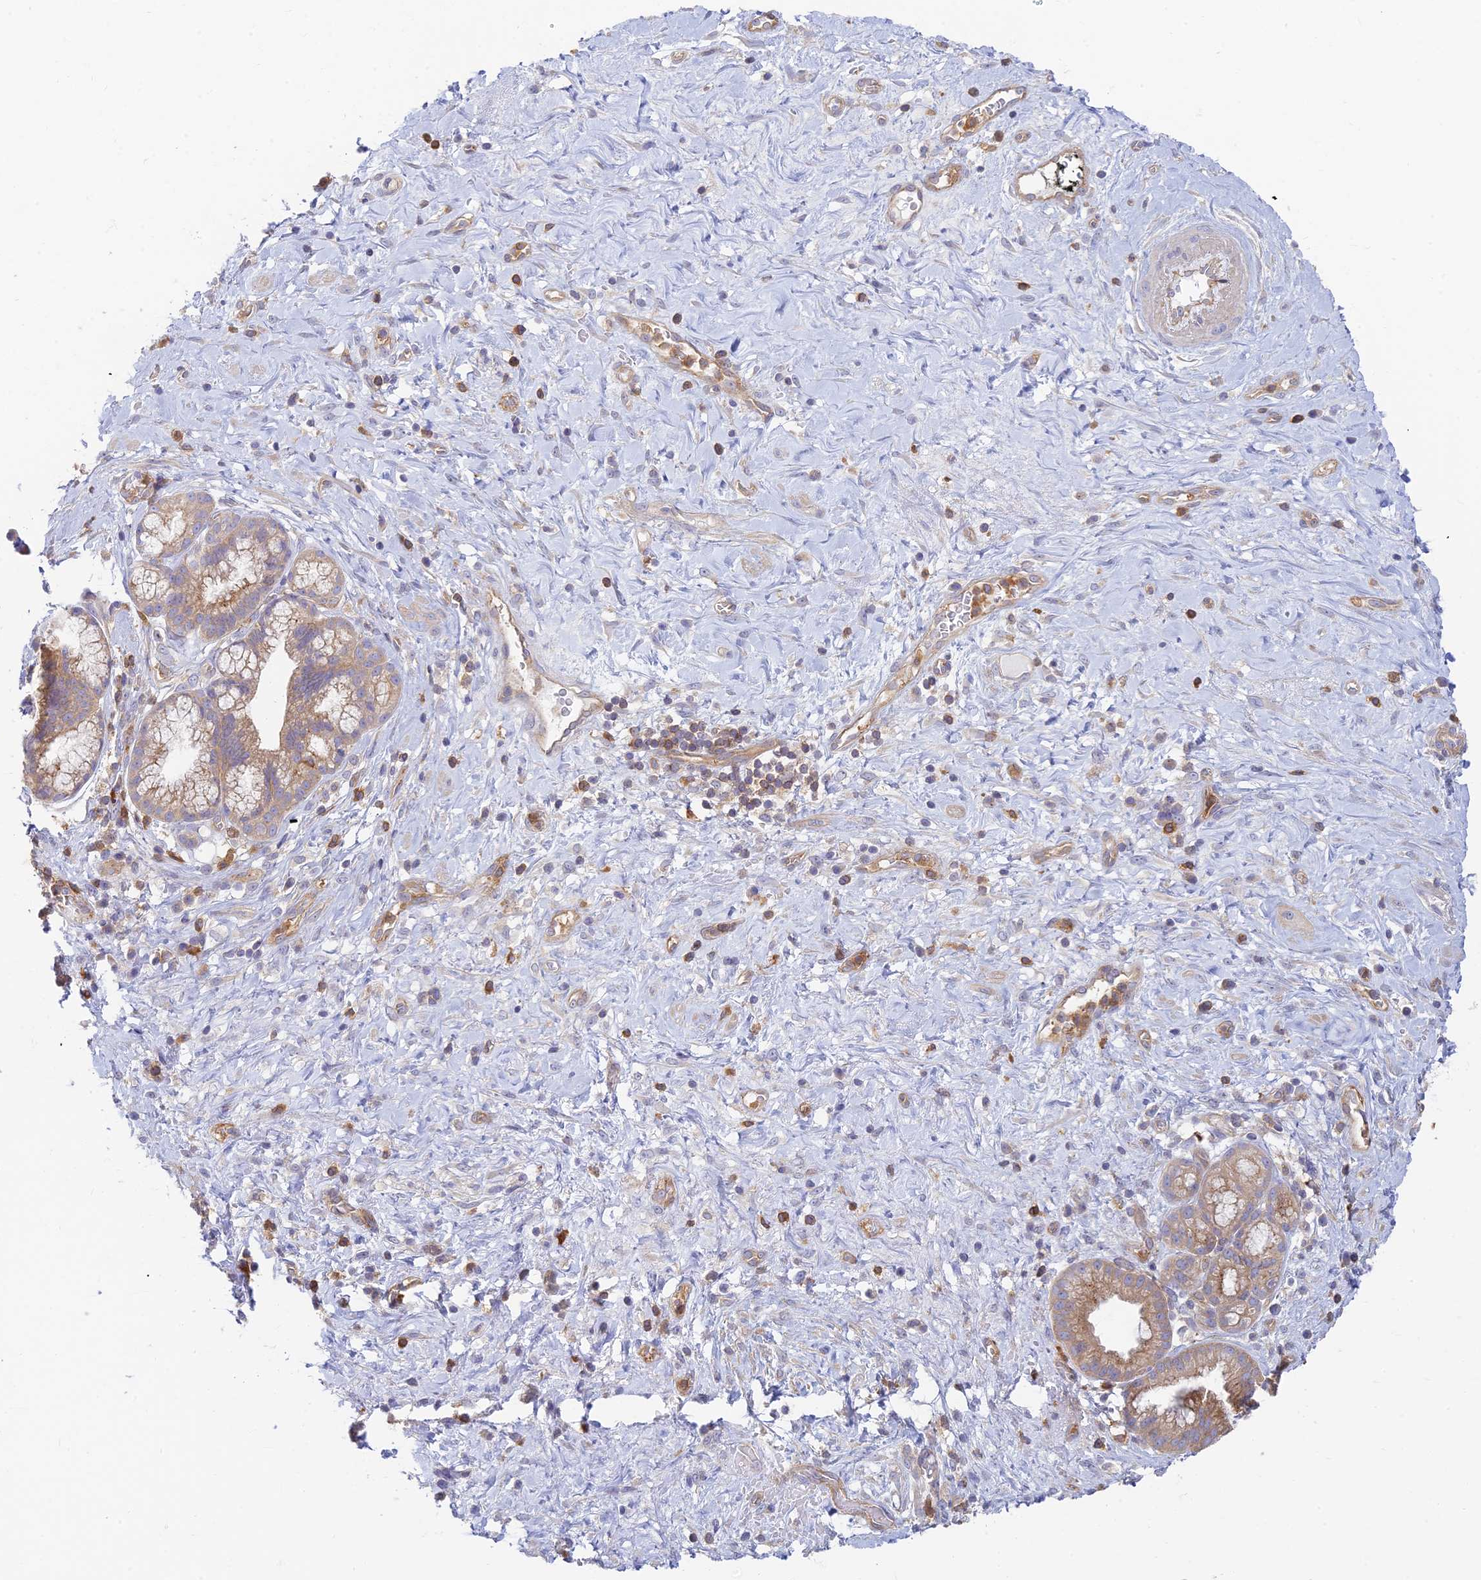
{"staining": {"intensity": "moderate", "quantity": "25%-75%", "location": "cytoplasmic/membranous"}, "tissue": "pancreatic cancer", "cell_type": "Tumor cells", "image_type": "cancer", "snomed": [{"axis": "morphology", "description": "Adenocarcinoma, NOS"}, {"axis": "topography", "description": "Pancreas"}], "caption": "A photomicrograph showing moderate cytoplasmic/membranous expression in approximately 25%-75% of tumor cells in pancreatic adenocarcinoma, as visualized by brown immunohistochemical staining.", "gene": "STRN4", "patient": {"sex": "male", "age": 72}}